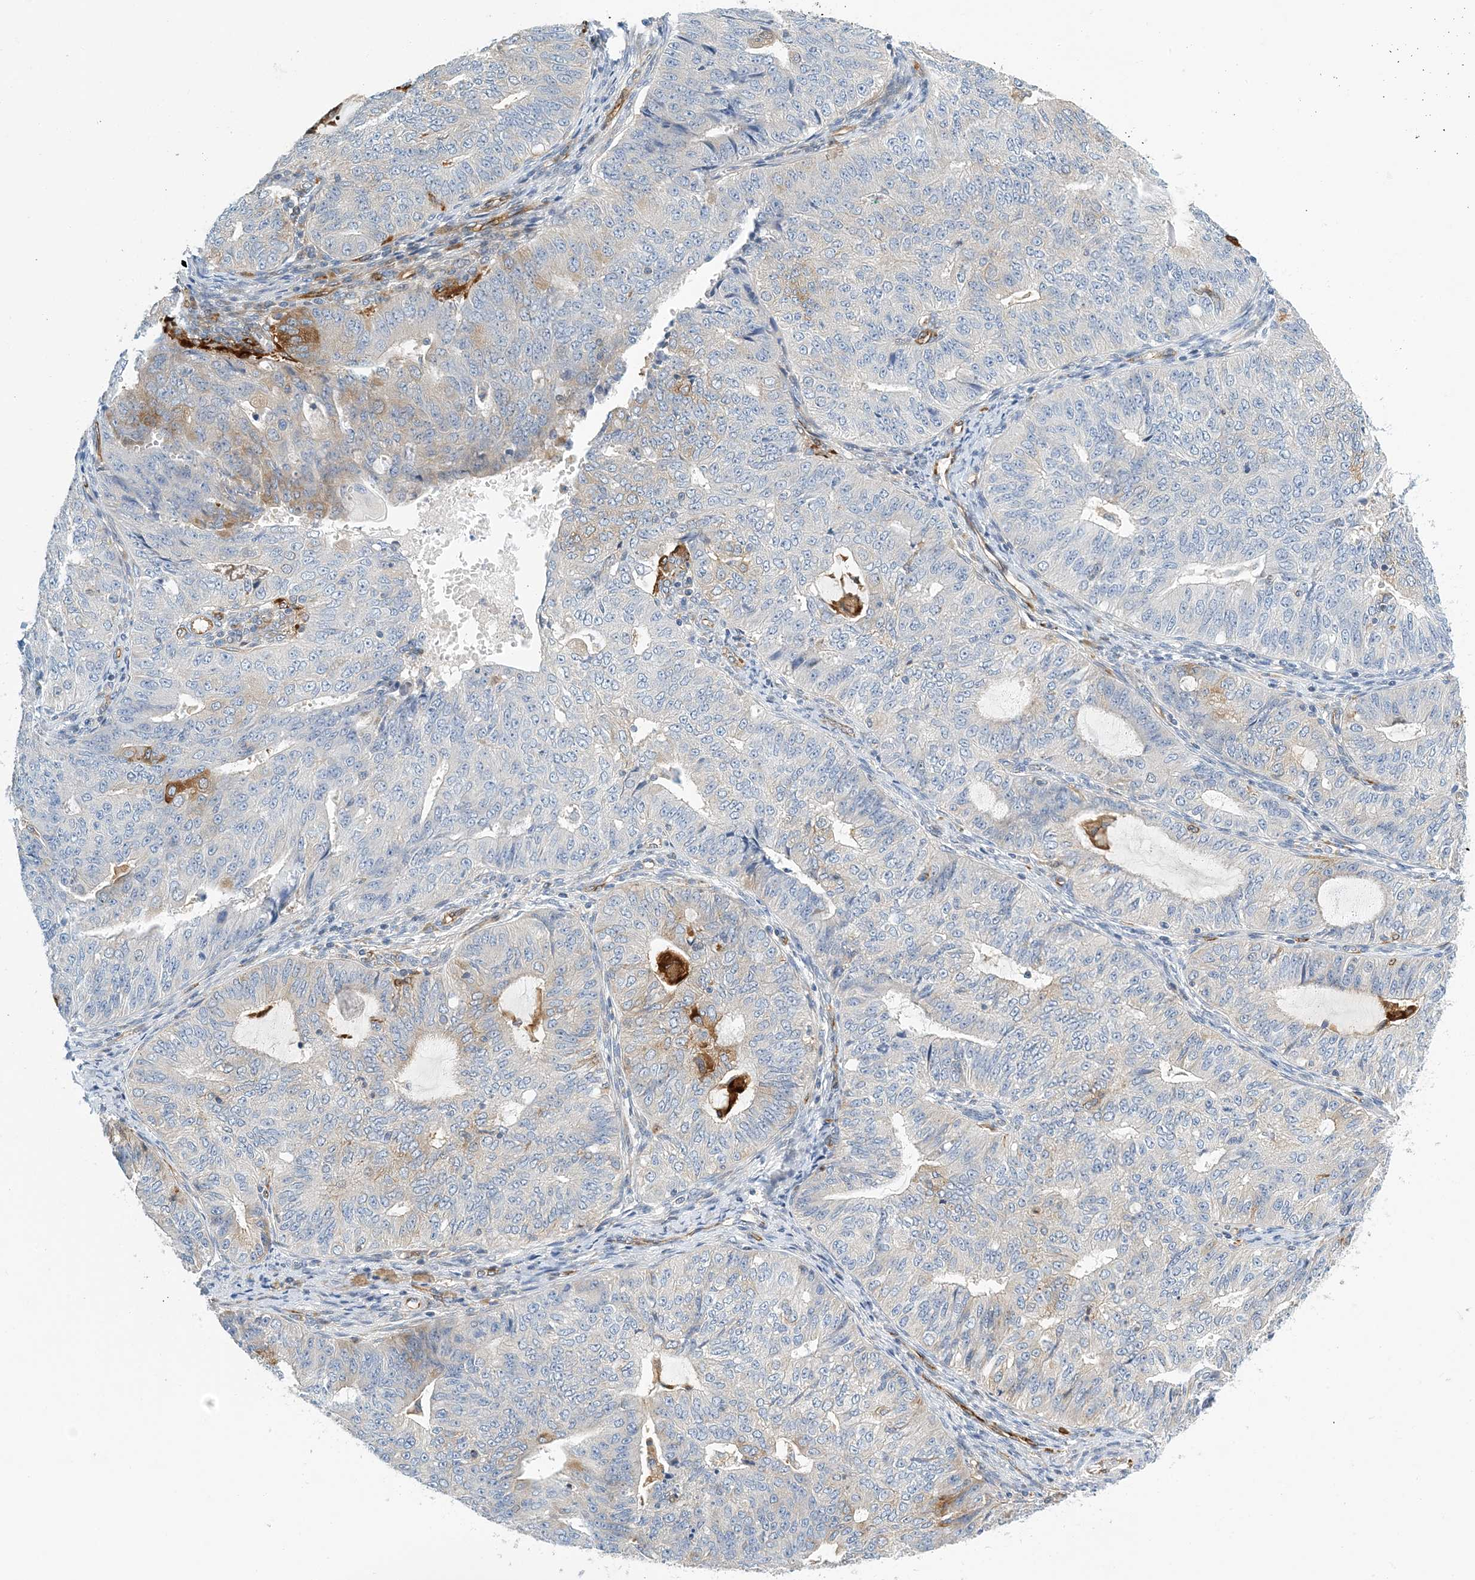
{"staining": {"intensity": "moderate", "quantity": "<25%", "location": "cytoplasmic/membranous"}, "tissue": "endometrial cancer", "cell_type": "Tumor cells", "image_type": "cancer", "snomed": [{"axis": "morphology", "description": "Adenocarcinoma, NOS"}, {"axis": "topography", "description": "Endometrium"}], "caption": "Endometrial adenocarcinoma tissue exhibits moderate cytoplasmic/membranous expression in about <25% of tumor cells The staining was performed using DAB, with brown indicating positive protein expression. Nuclei are stained blue with hematoxylin.", "gene": "PCDHA2", "patient": {"sex": "female", "age": 32}}